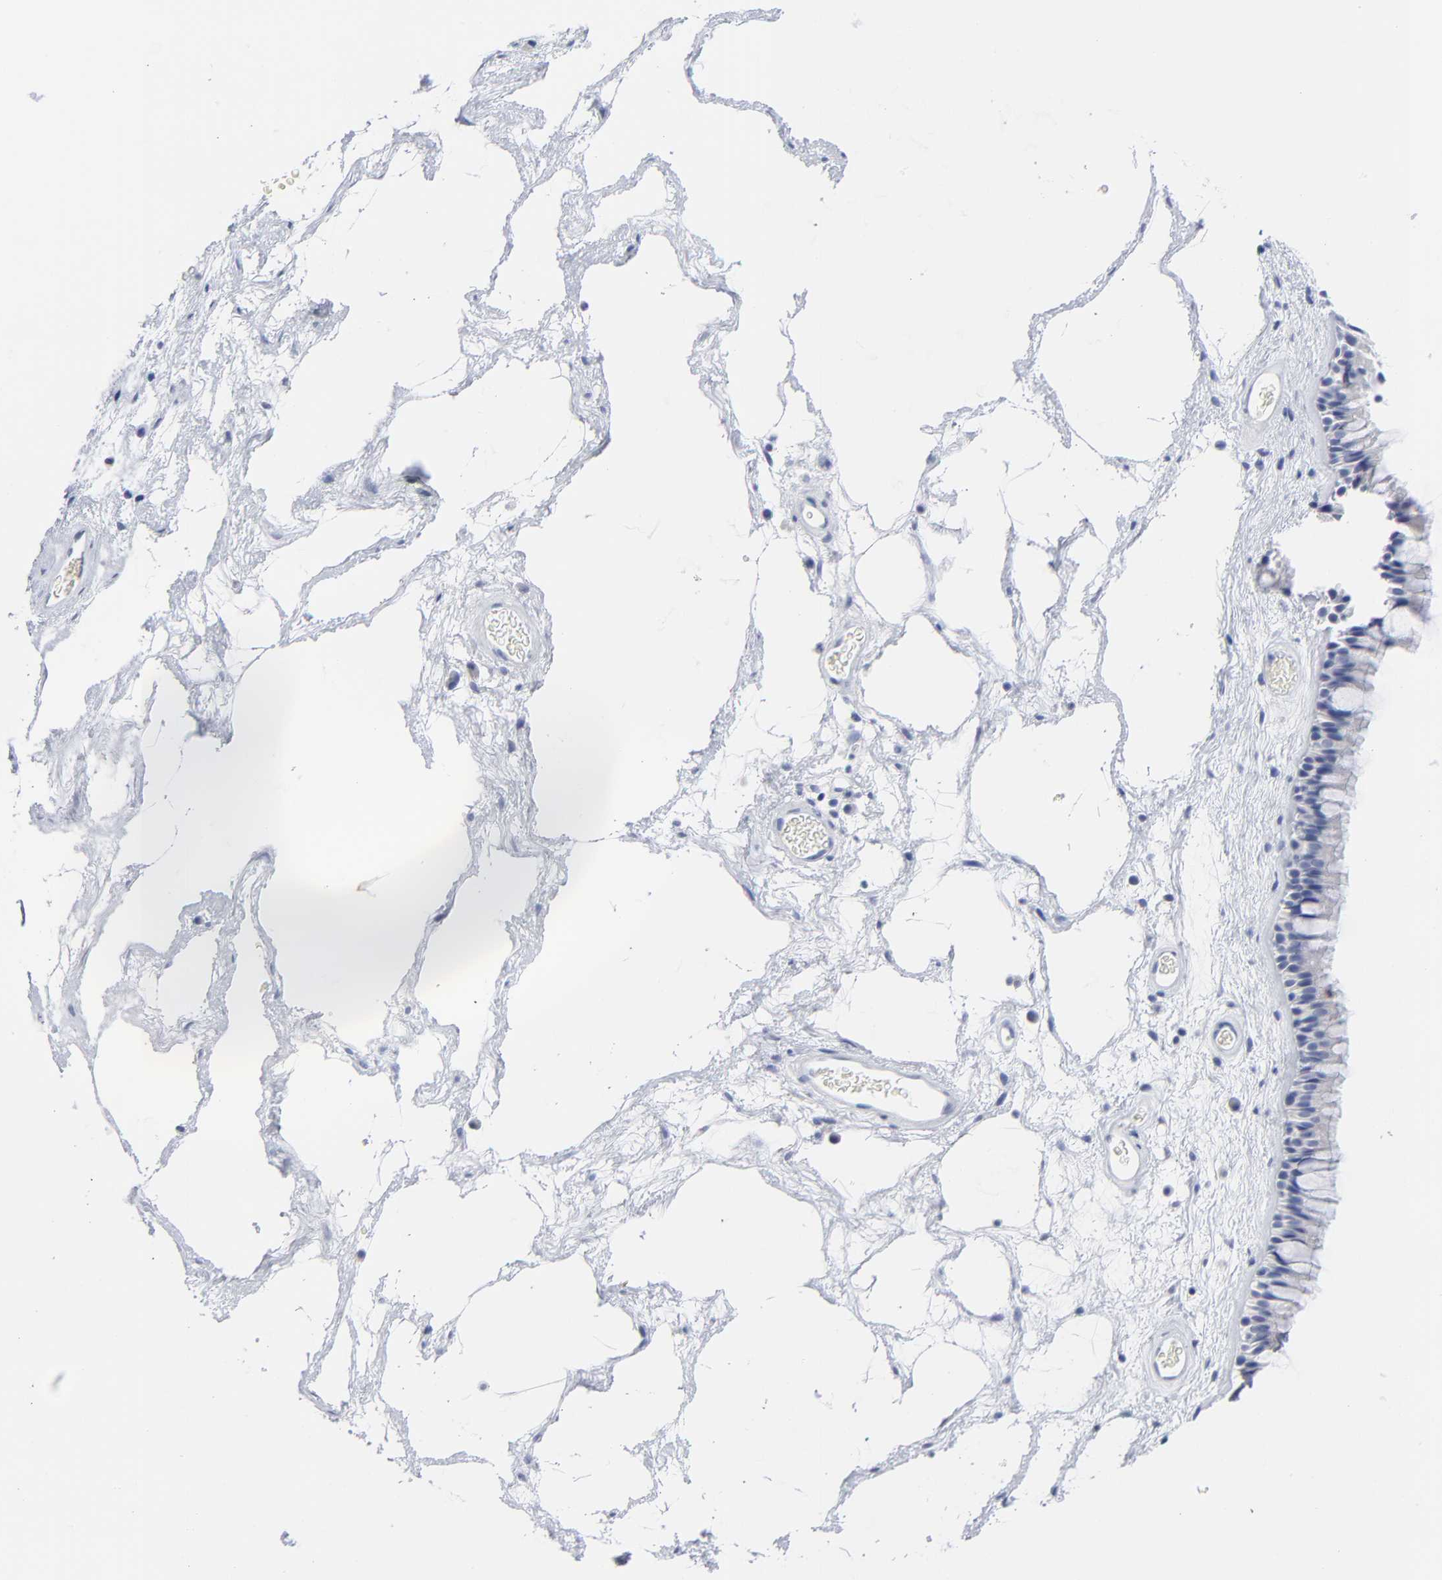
{"staining": {"intensity": "negative", "quantity": "none", "location": "none"}, "tissue": "nasopharynx", "cell_type": "Respiratory epithelial cells", "image_type": "normal", "snomed": [{"axis": "morphology", "description": "Normal tissue, NOS"}, {"axis": "morphology", "description": "Inflammation, NOS"}, {"axis": "topography", "description": "Nasopharynx"}], "caption": "High magnification brightfield microscopy of benign nasopharynx stained with DAB (brown) and counterstained with hematoxylin (blue): respiratory epithelial cells show no significant staining. (DAB (3,3'-diaminobenzidine) immunohistochemistry, high magnification).", "gene": "CDK1", "patient": {"sex": "male", "age": 48}}